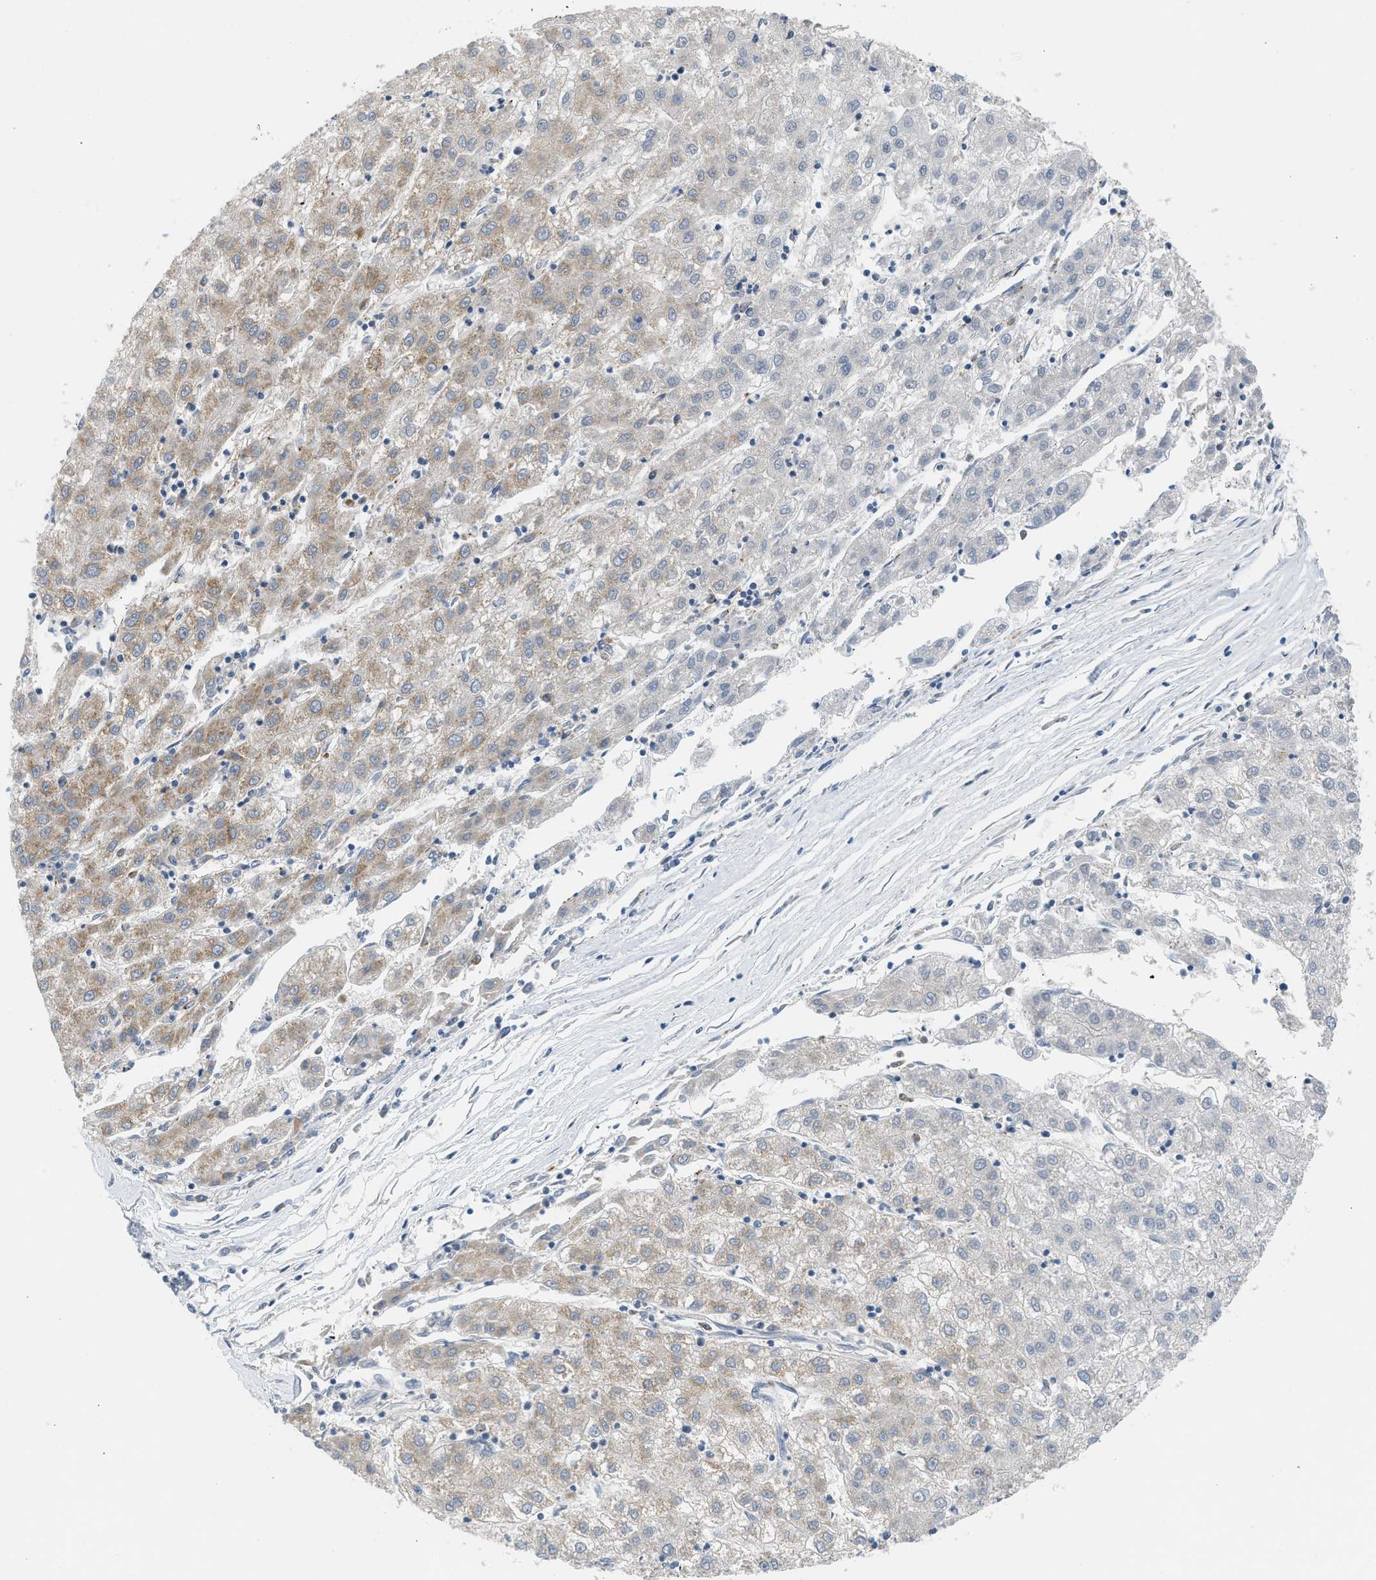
{"staining": {"intensity": "weak", "quantity": "25%-75%", "location": "cytoplasmic/membranous"}, "tissue": "liver cancer", "cell_type": "Tumor cells", "image_type": "cancer", "snomed": [{"axis": "morphology", "description": "Carcinoma, Hepatocellular, NOS"}, {"axis": "topography", "description": "Liver"}], "caption": "Approximately 25%-75% of tumor cells in liver cancer (hepatocellular carcinoma) show weak cytoplasmic/membranous protein expression as visualized by brown immunohistochemical staining.", "gene": "RHBDF2", "patient": {"sex": "male", "age": 72}}